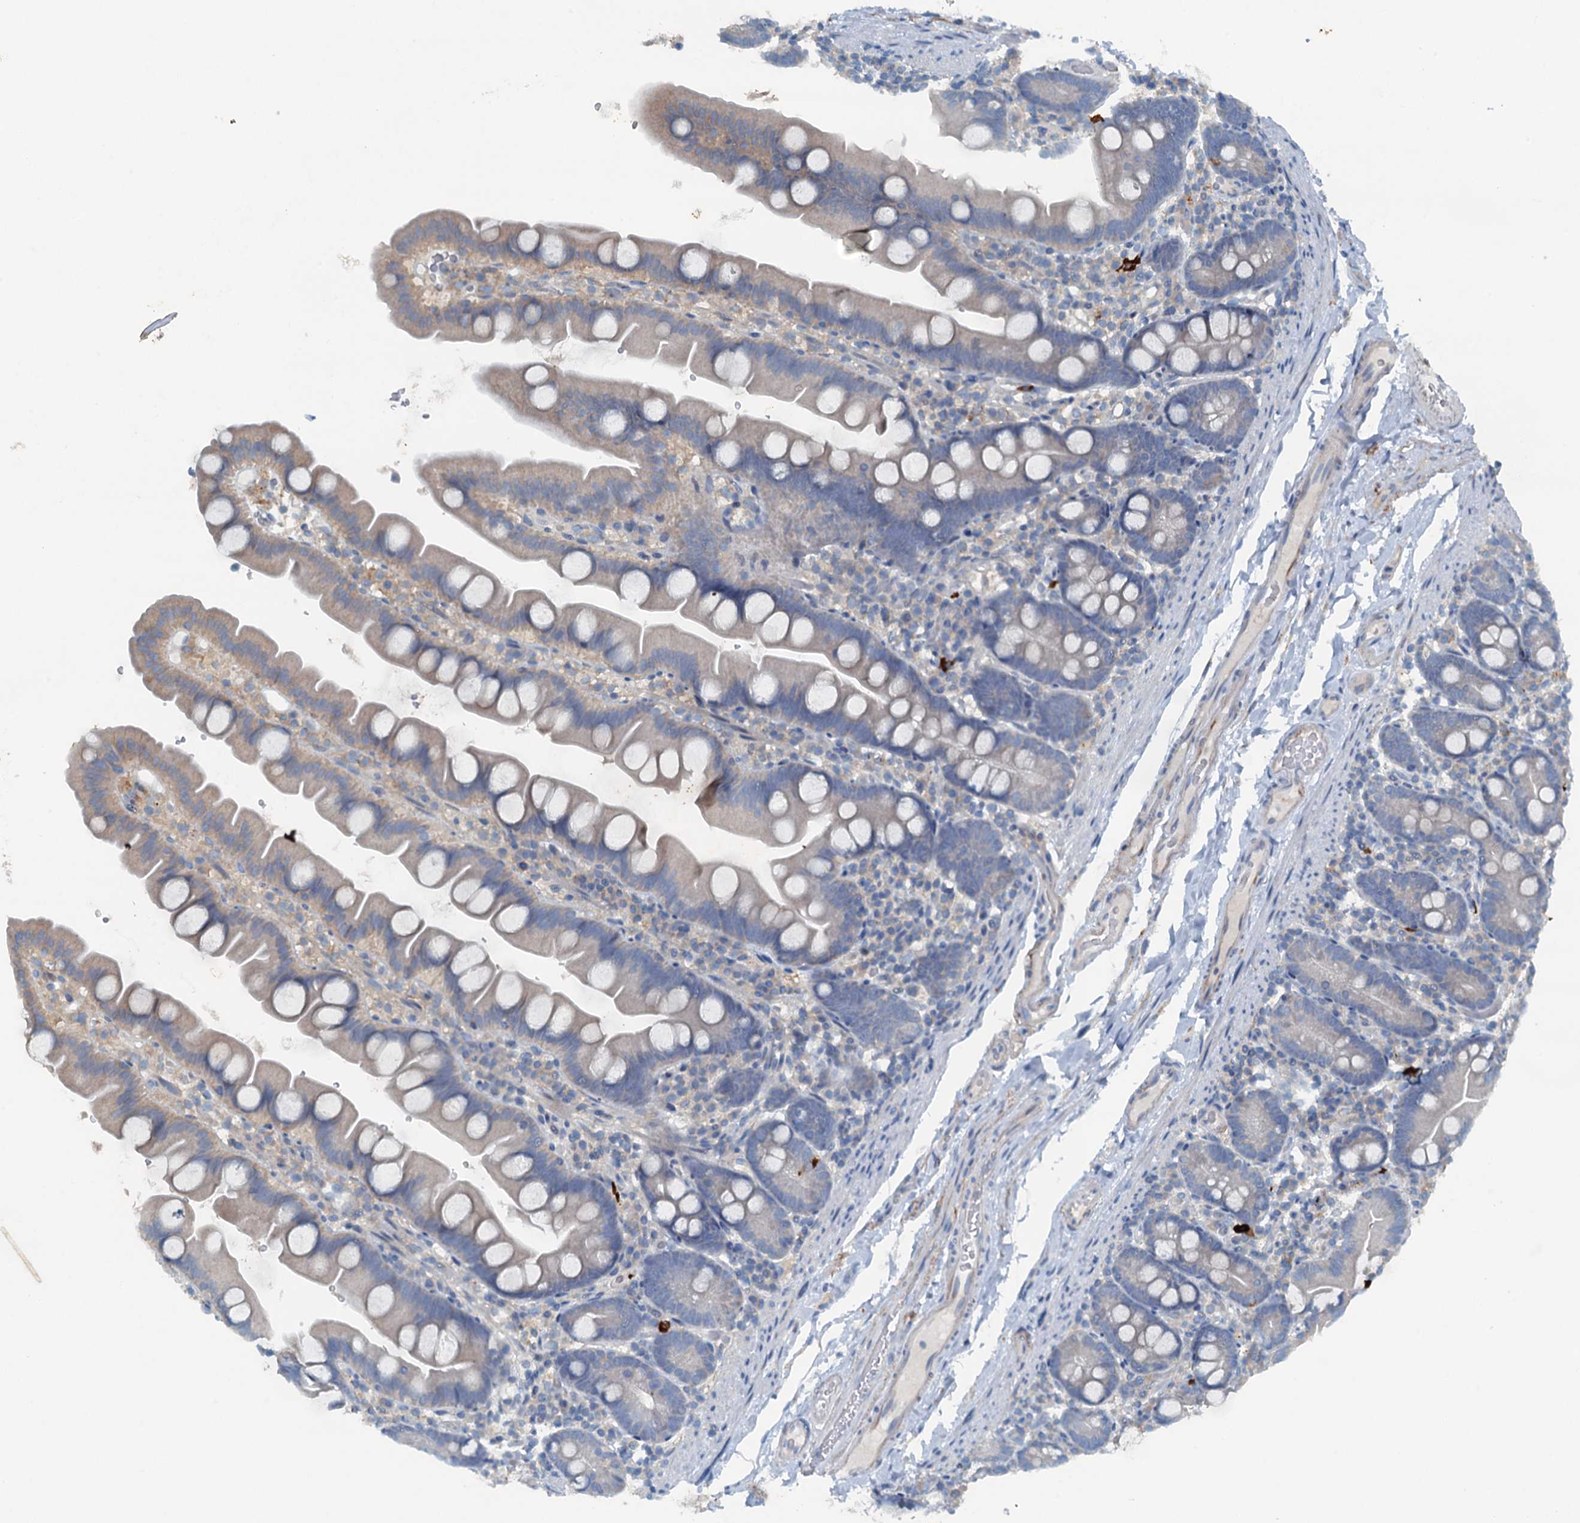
{"staining": {"intensity": "negative", "quantity": "none", "location": "none"}, "tissue": "small intestine", "cell_type": "Glandular cells", "image_type": "normal", "snomed": [{"axis": "morphology", "description": "Normal tissue, NOS"}, {"axis": "topography", "description": "Small intestine"}], "caption": "Immunohistochemistry (IHC) photomicrograph of normal human small intestine stained for a protein (brown), which demonstrates no staining in glandular cells. The staining is performed using DAB brown chromogen with nuclei counter-stained in using hematoxylin.", "gene": "CBLIF", "patient": {"sex": "female", "age": 68}}